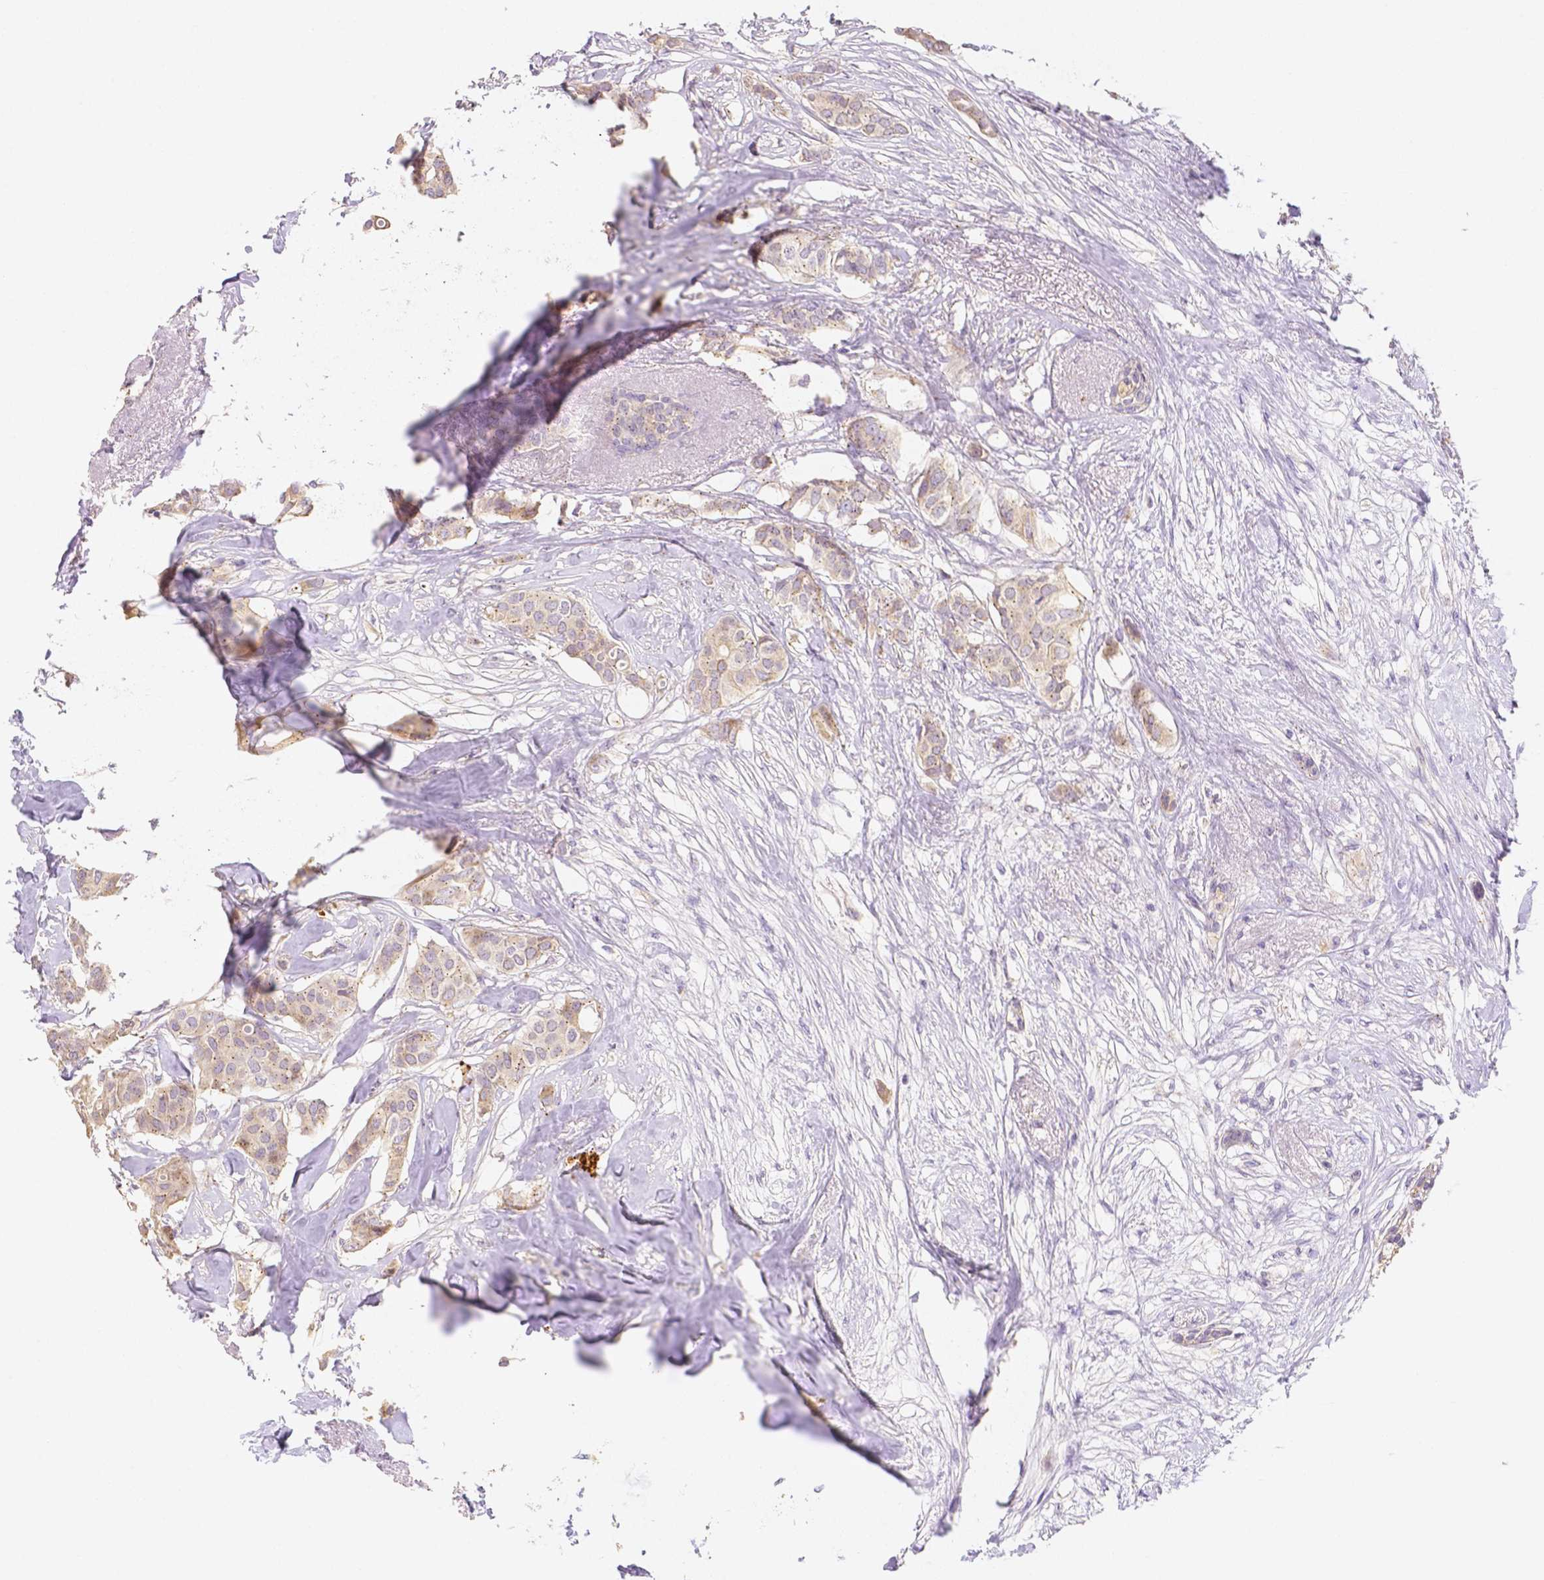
{"staining": {"intensity": "weak", "quantity": ">75%", "location": "cytoplasmic/membranous"}, "tissue": "breast cancer", "cell_type": "Tumor cells", "image_type": "cancer", "snomed": [{"axis": "morphology", "description": "Duct carcinoma"}, {"axis": "topography", "description": "Breast"}], "caption": "Protein expression by IHC displays weak cytoplasmic/membranous positivity in approximately >75% of tumor cells in breast cancer. The staining is performed using DAB brown chromogen to label protein expression. The nuclei are counter-stained blue using hematoxylin.", "gene": "C10orf67", "patient": {"sex": "female", "age": 62}}